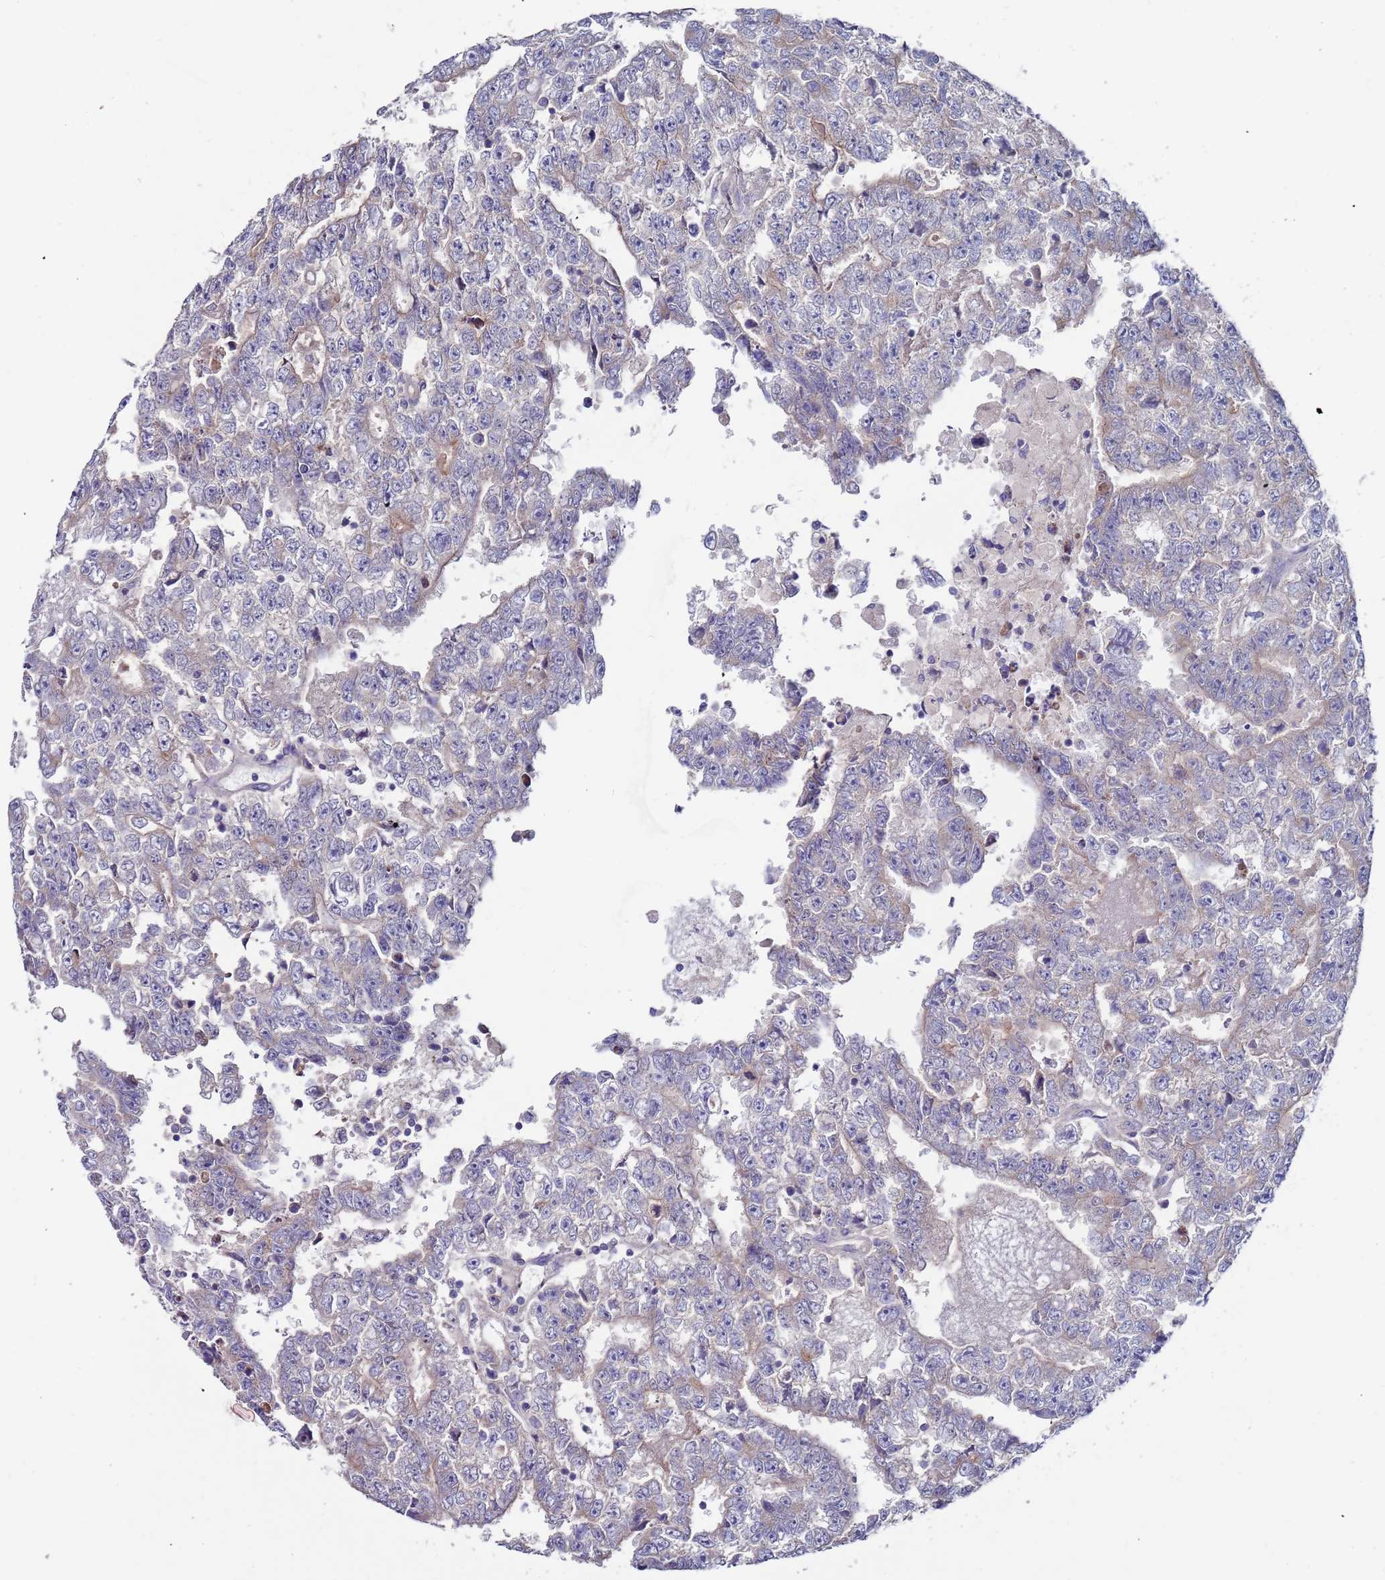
{"staining": {"intensity": "negative", "quantity": "none", "location": "none"}, "tissue": "testis cancer", "cell_type": "Tumor cells", "image_type": "cancer", "snomed": [{"axis": "morphology", "description": "Carcinoma, Embryonal, NOS"}, {"axis": "topography", "description": "Testis"}], "caption": "Tumor cells are negative for brown protein staining in testis embryonal carcinoma.", "gene": "KRTCAP3", "patient": {"sex": "male", "age": 25}}